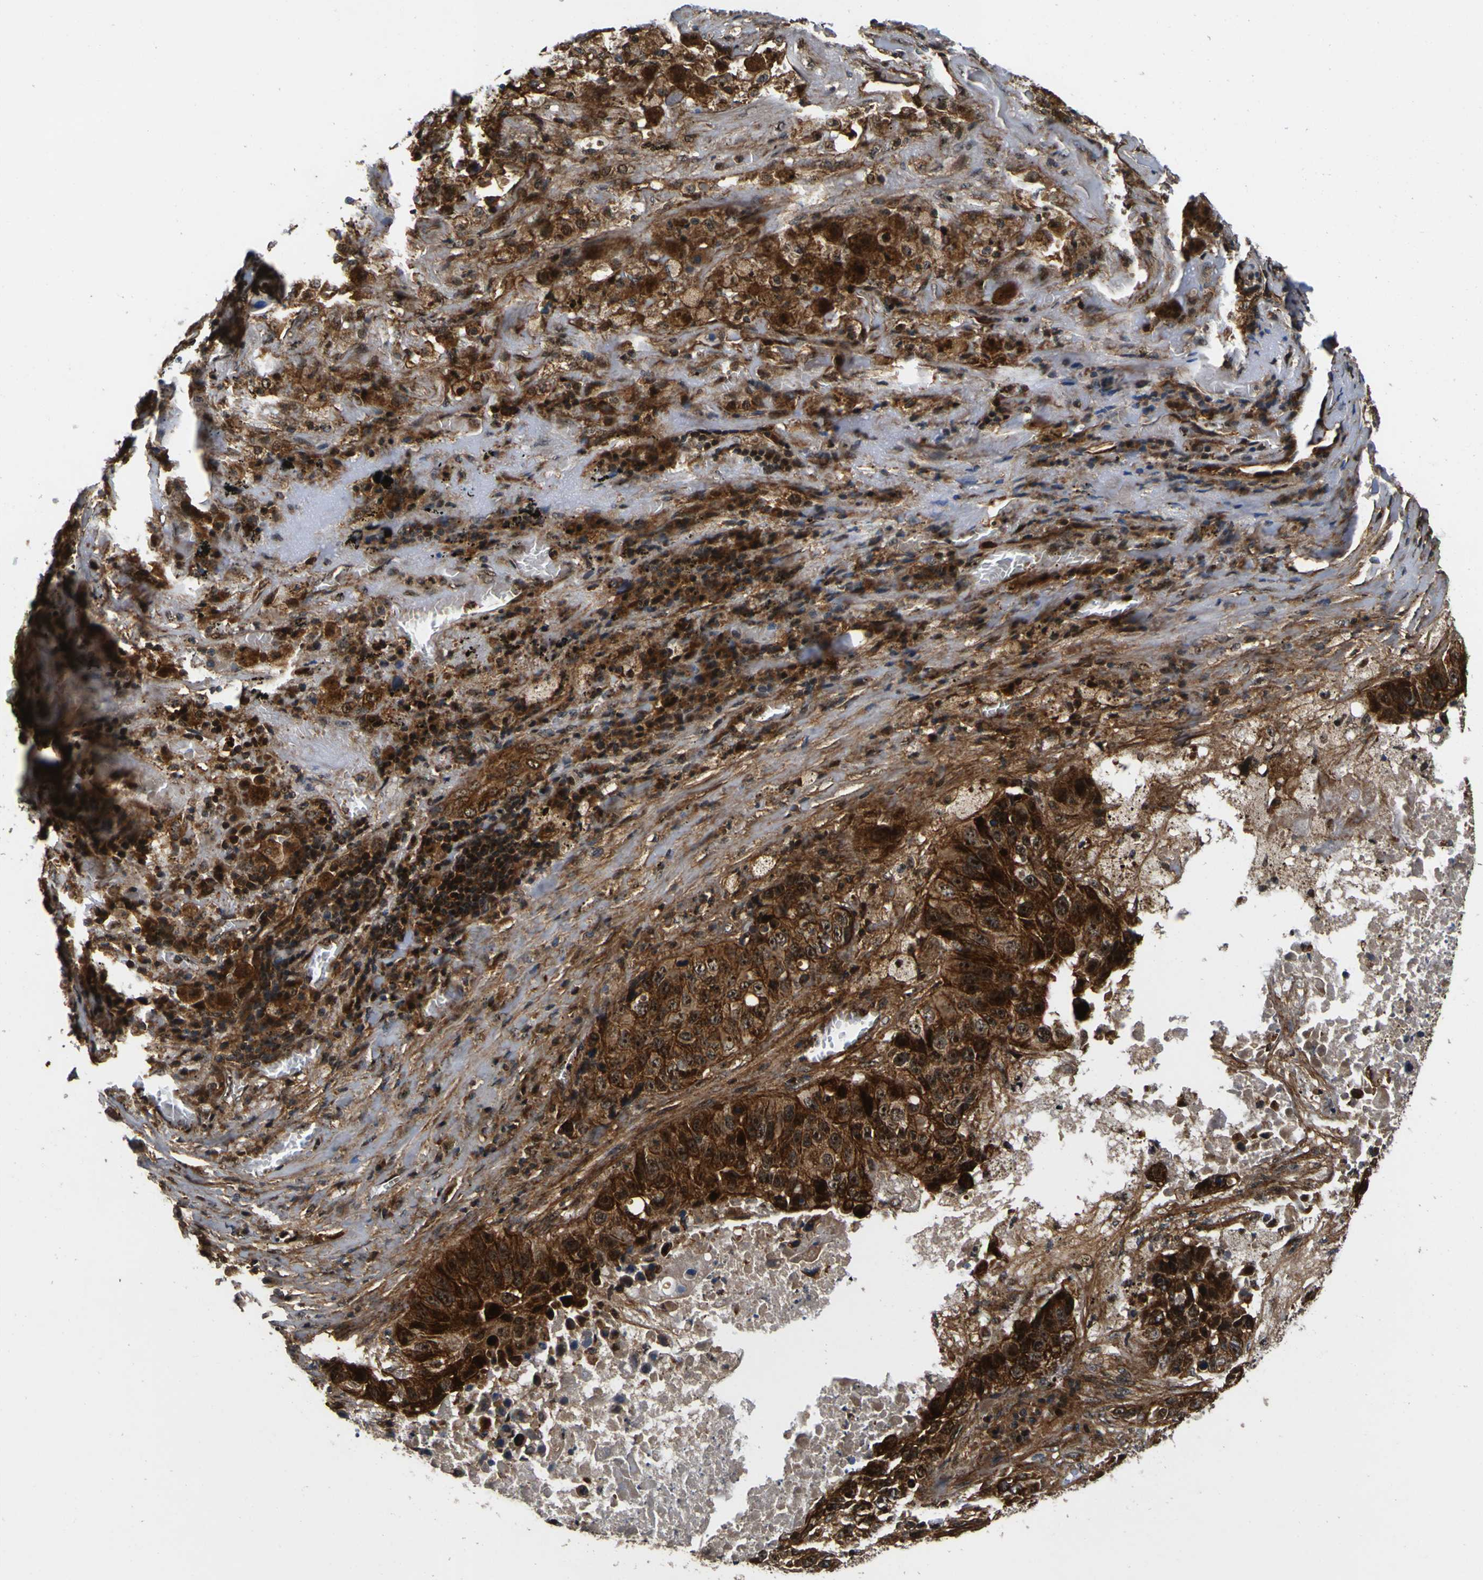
{"staining": {"intensity": "strong", "quantity": ">75%", "location": "cytoplasmic/membranous,nuclear"}, "tissue": "lung cancer", "cell_type": "Tumor cells", "image_type": "cancer", "snomed": [{"axis": "morphology", "description": "Squamous cell carcinoma, NOS"}, {"axis": "topography", "description": "Lung"}], "caption": "Tumor cells exhibit high levels of strong cytoplasmic/membranous and nuclear positivity in approximately >75% of cells in human lung cancer. (DAB (3,3'-diaminobenzidine) IHC with brightfield microscopy, high magnification).", "gene": "LRP4", "patient": {"sex": "male", "age": 57}}